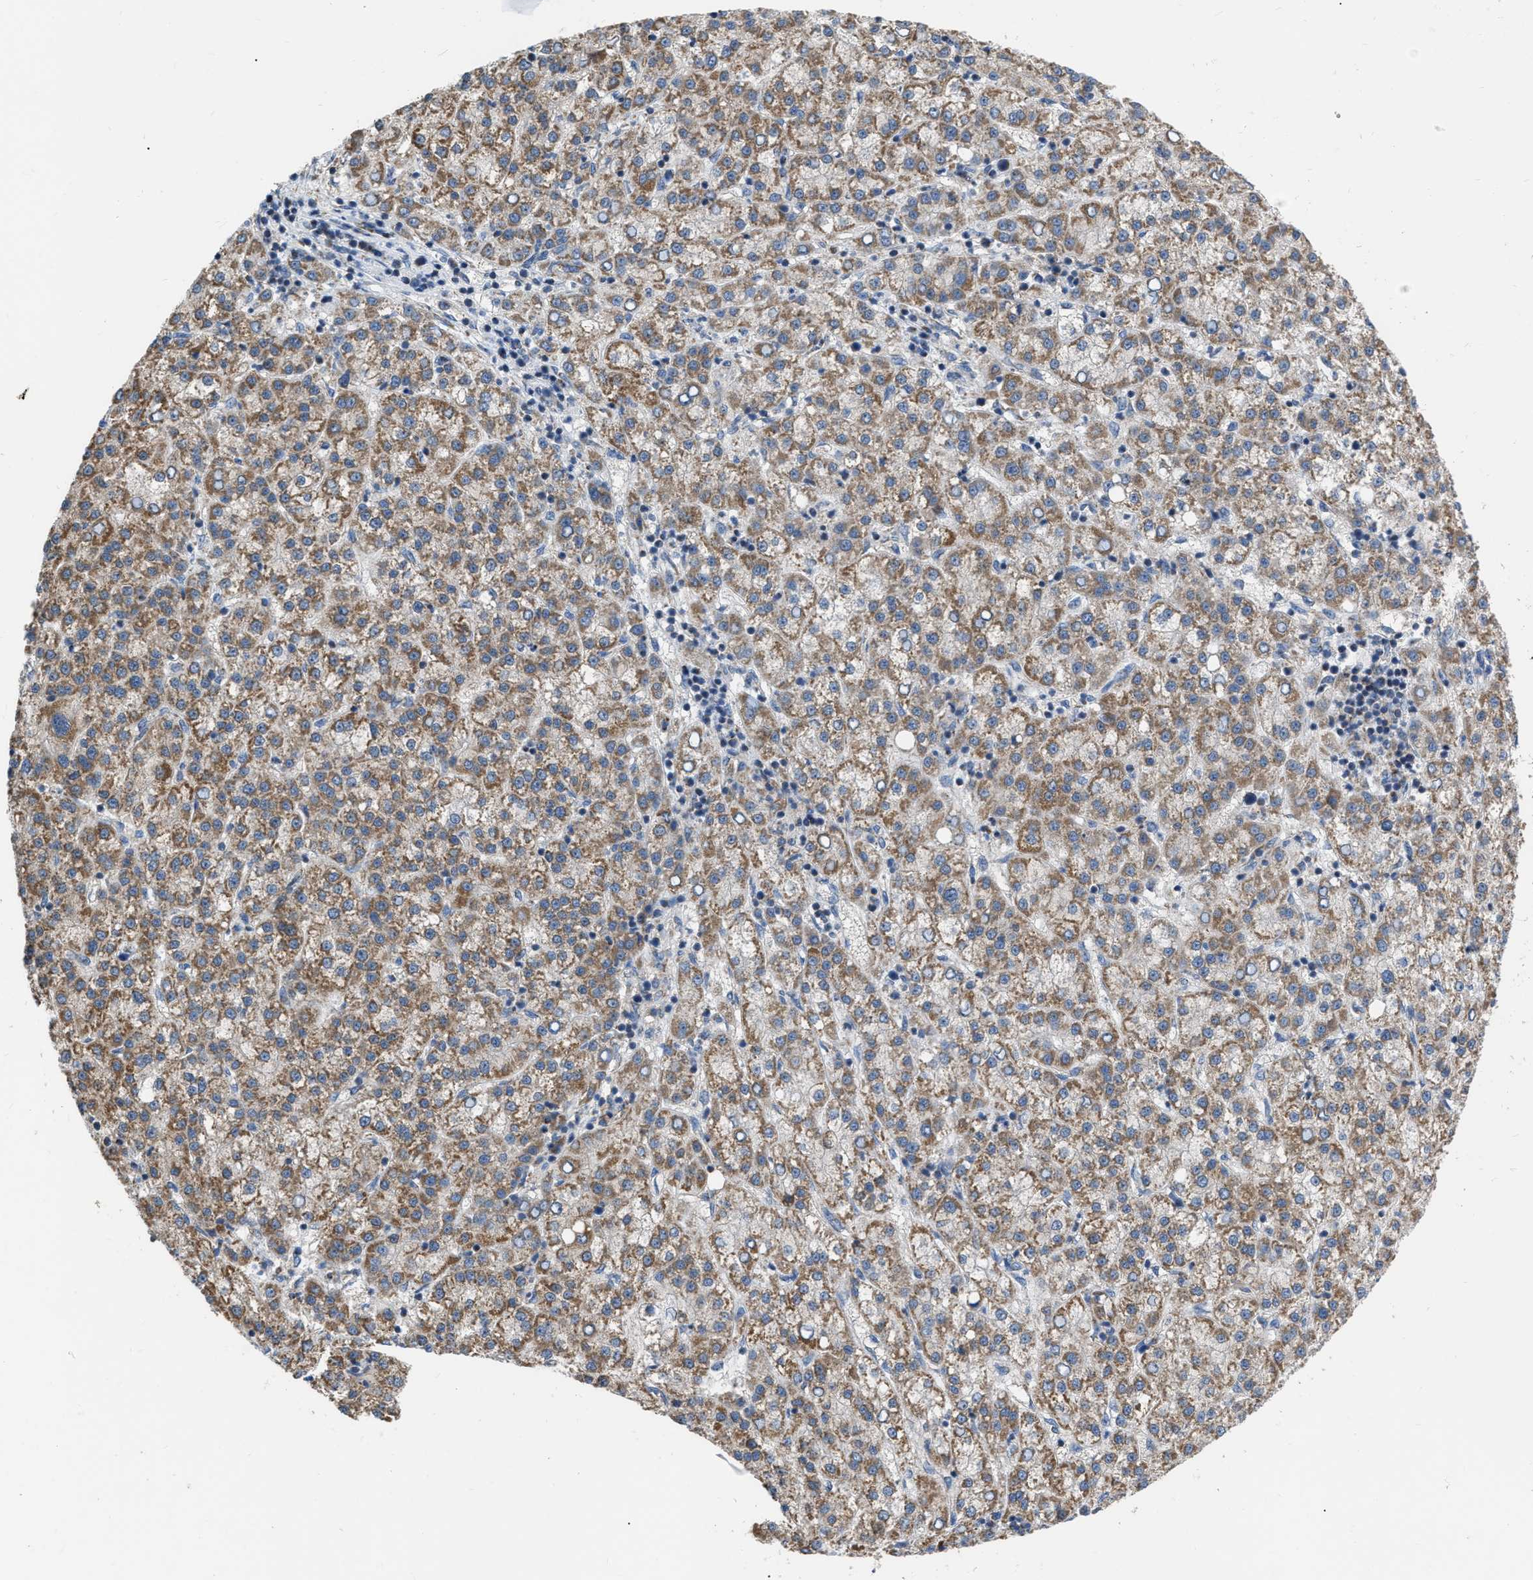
{"staining": {"intensity": "moderate", "quantity": ">75%", "location": "cytoplasmic/membranous"}, "tissue": "liver cancer", "cell_type": "Tumor cells", "image_type": "cancer", "snomed": [{"axis": "morphology", "description": "Carcinoma, Hepatocellular, NOS"}, {"axis": "topography", "description": "Liver"}], "caption": "This micrograph reveals immunohistochemistry (IHC) staining of human liver hepatocellular carcinoma, with medium moderate cytoplasmic/membranous positivity in approximately >75% of tumor cells.", "gene": "DDX56", "patient": {"sex": "female", "age": 58}}